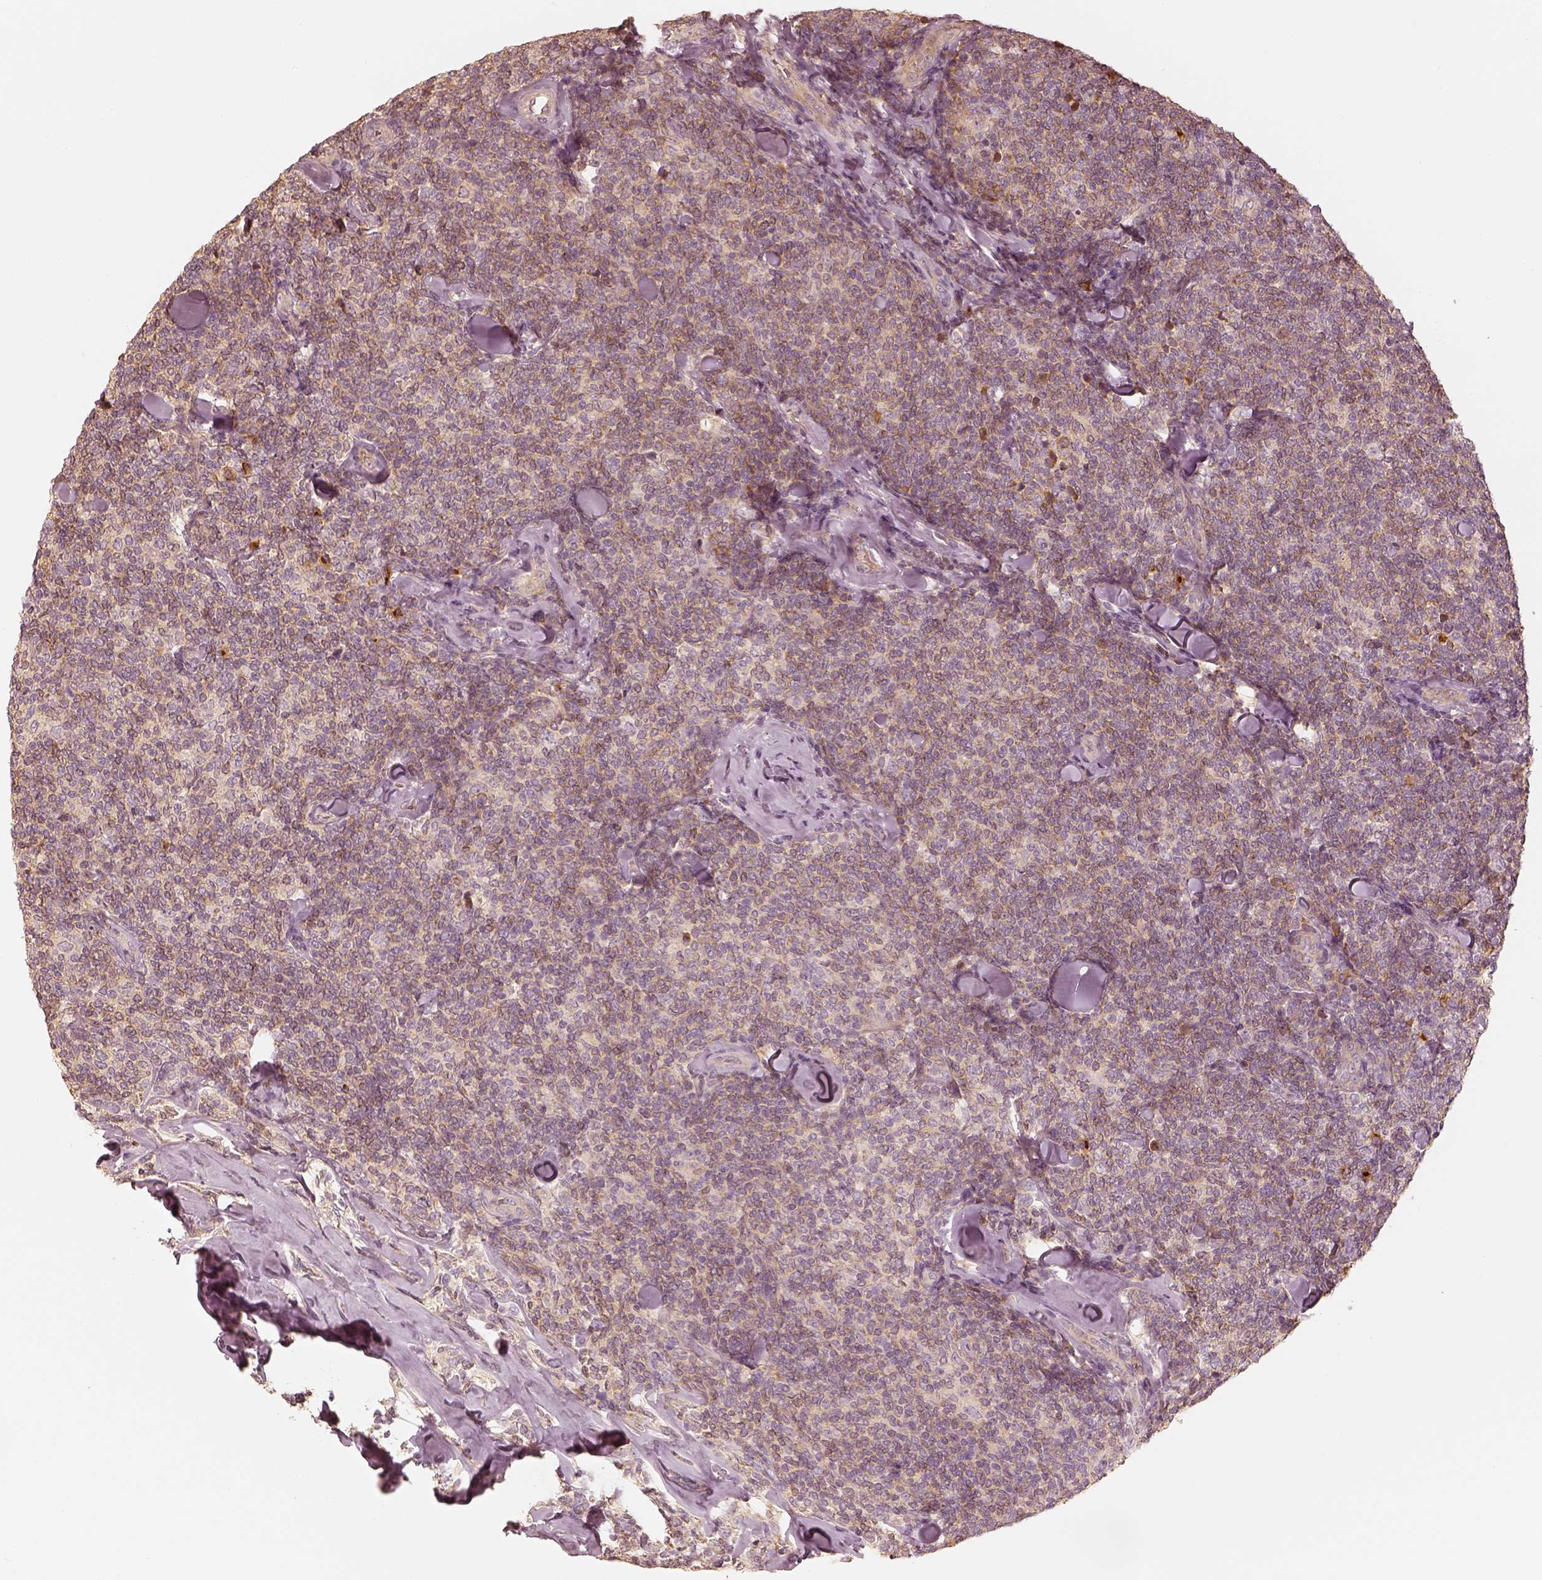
{"staining": {"intensity": "moderate", "quantity": "<25%", "location": "cytoplasmic/membranous"}, "tissue": "lymphoma", "cell_type": "Tumor cells", "image_type": "cancer", "snomed": [{"axis": "morphology", "description": "Malignant lymphoma, non-Hodgkin's type, Low grade"}, {"axis": "topography", "description": "Lymph node"}], "caption": "IHC staining of lymphoma, which displays low levels of moderate cytoplasmic/membranous staining in approximately <25% of tumor cells indicating moderate cytoplasmic/membranous protein positivity. The staining was performed using DAB (3,3'-diaminobenzidine) (brown) for protein detection and nuclei were counterstained in hematoxylin (blue).", "gene": "GORASP2", "patient": {"sex": "female", "age": 56}}